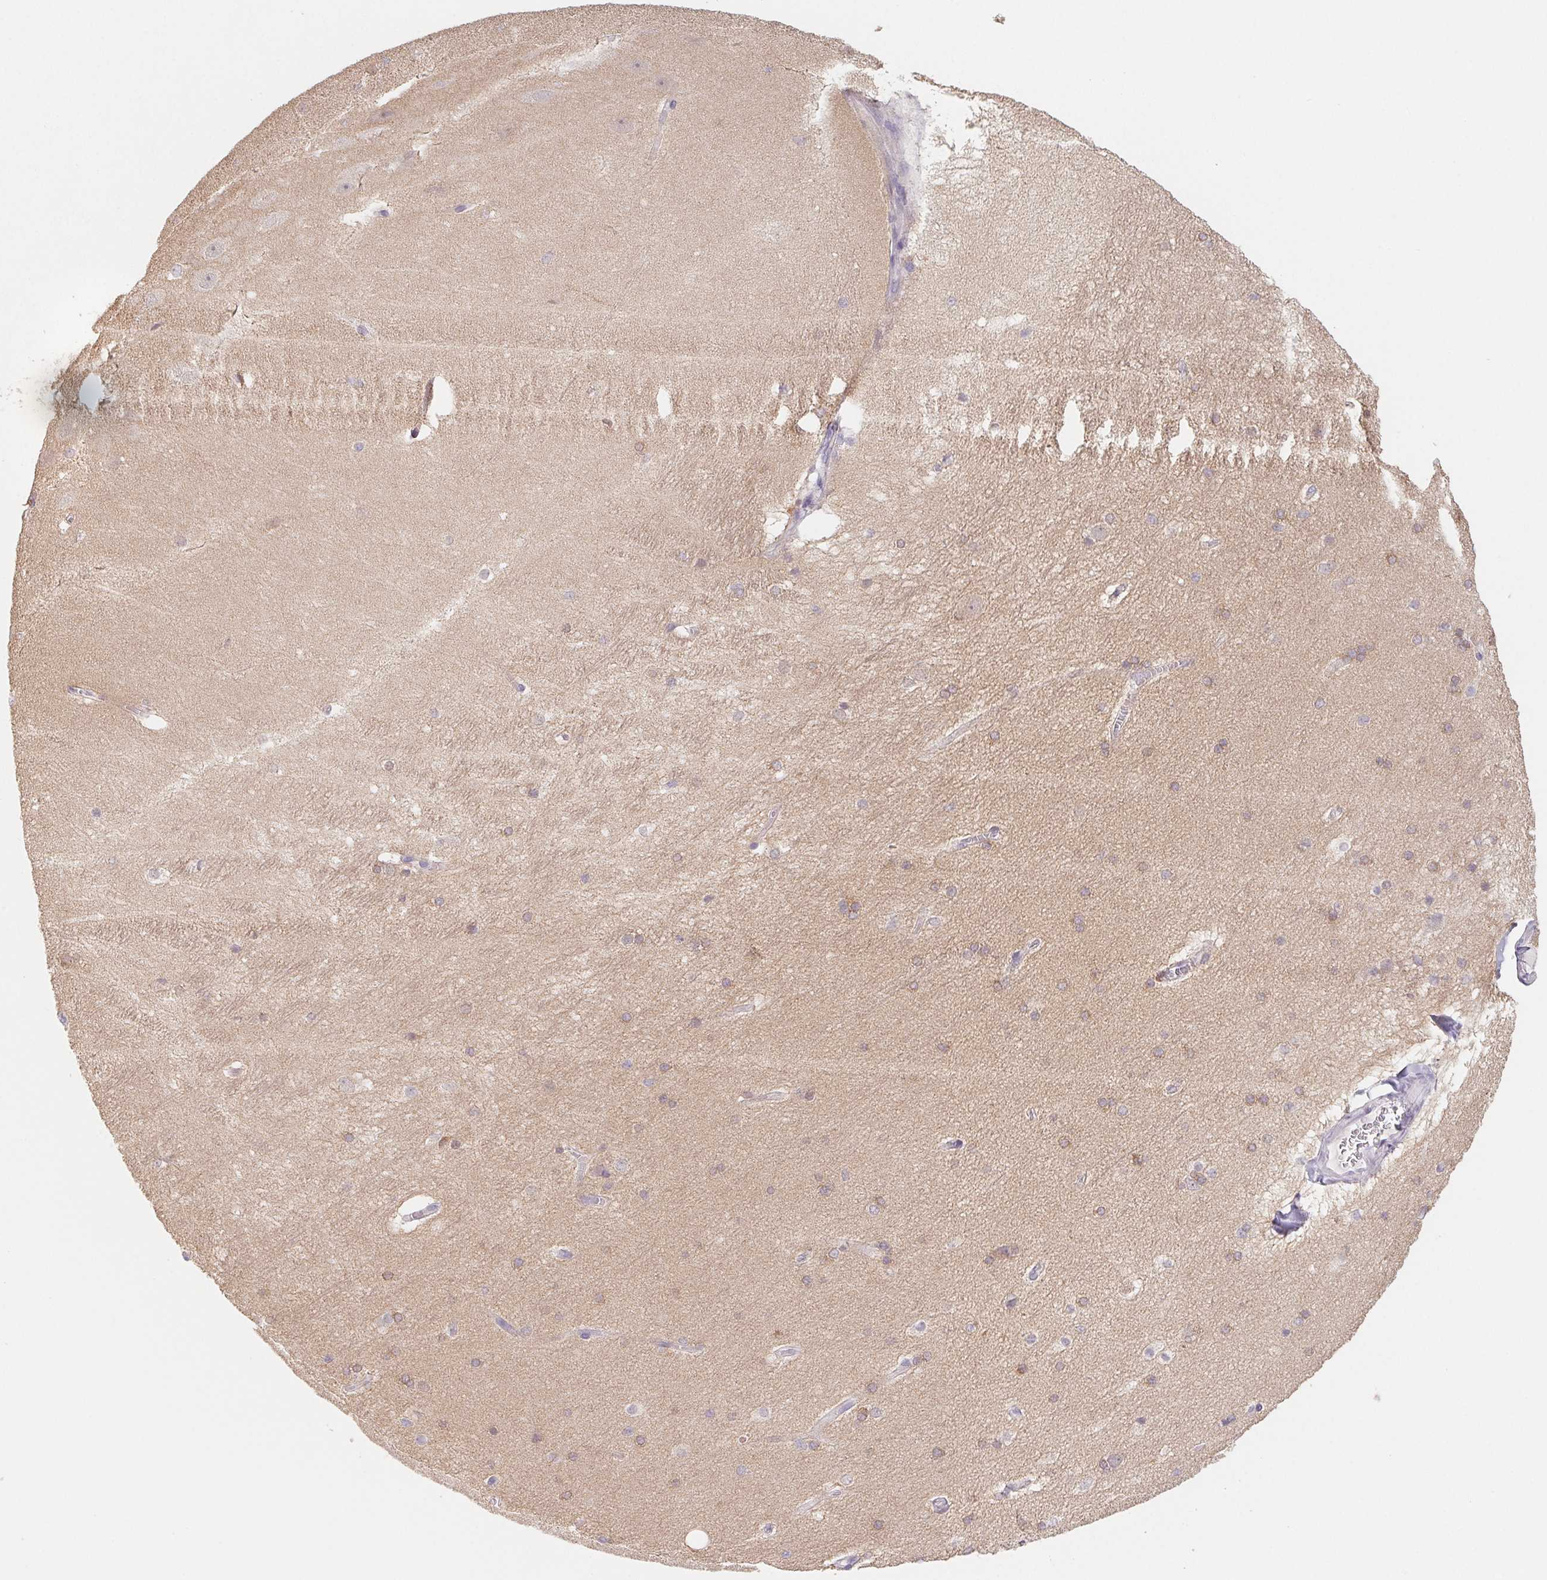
{"staining": {"intensity": "weak", "quantity": "25%-75%", "location": "cytoplasmic/membranous"}, "tissue": "hippocampus", "cell_type": "Glial cells", "image_type": "normal", "snomed": [{"axis": "morphology", "description": "Normal tissue, NOS"}, {"axis": "topography", "description": "Cerebral cortex"}, {"axis": "topography", "description": "Hippocampus"}], "caption": "DAB (3,3'-diaminobenzidine) immunohistochemical staining of normal hippocampus demonstrates weak cytoplasmic/membranous protein staining in approximately 25%-75% of glial cells.", "gene": "CTNND2", "patient": {"sex": "female", "age": 19}}